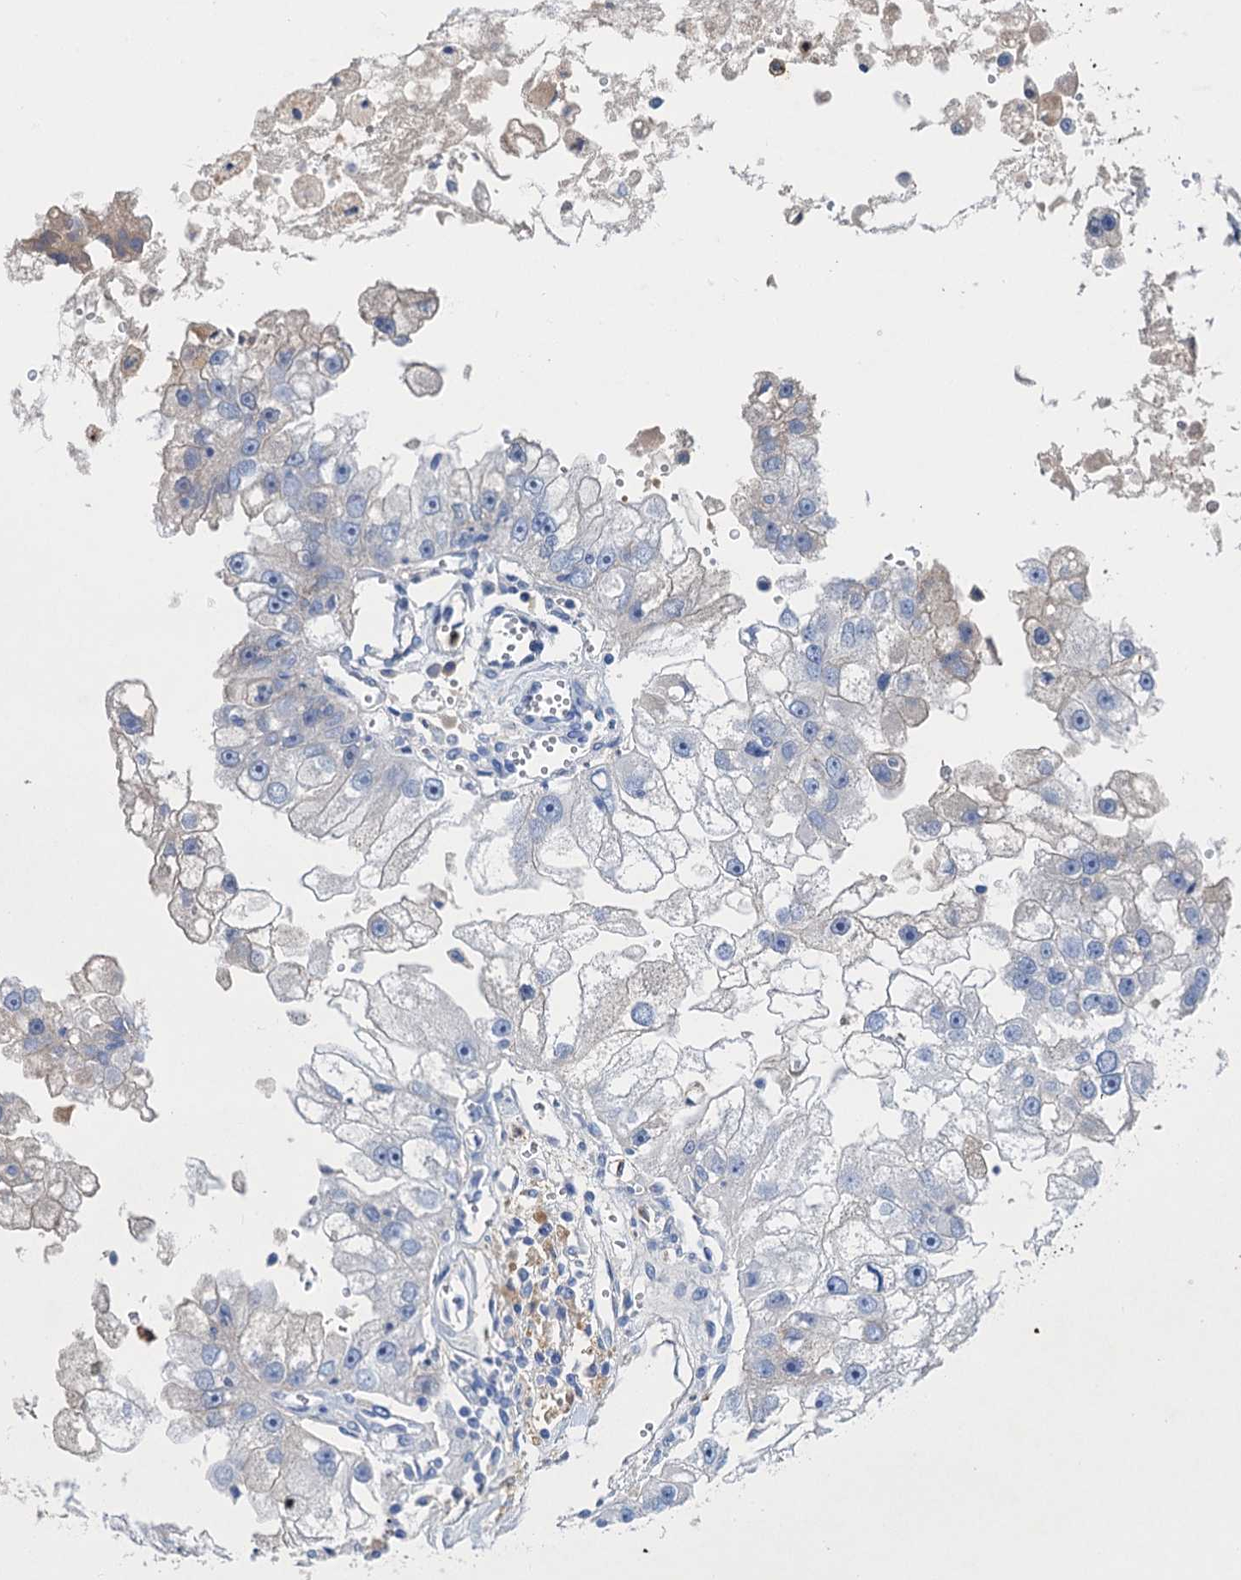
{"staining": {"intensity": "negative", "quantity": "none", "location": "none"}, "tissue": "renal cancer", "cell_type": "Tumor cells", "image_type": "cancer", "snomed": [{"axis": "morphology", "description": "Adenocarcinoma, NOS"}, {"axis": "topography", "description": "Kidney"}], "caption": "Micrograph shows no protein positivity in tumor cells of adenocarcinoma (renal) tissue.", "gene": "OTOA", "patient": {"sex": "male", "age": 63}}